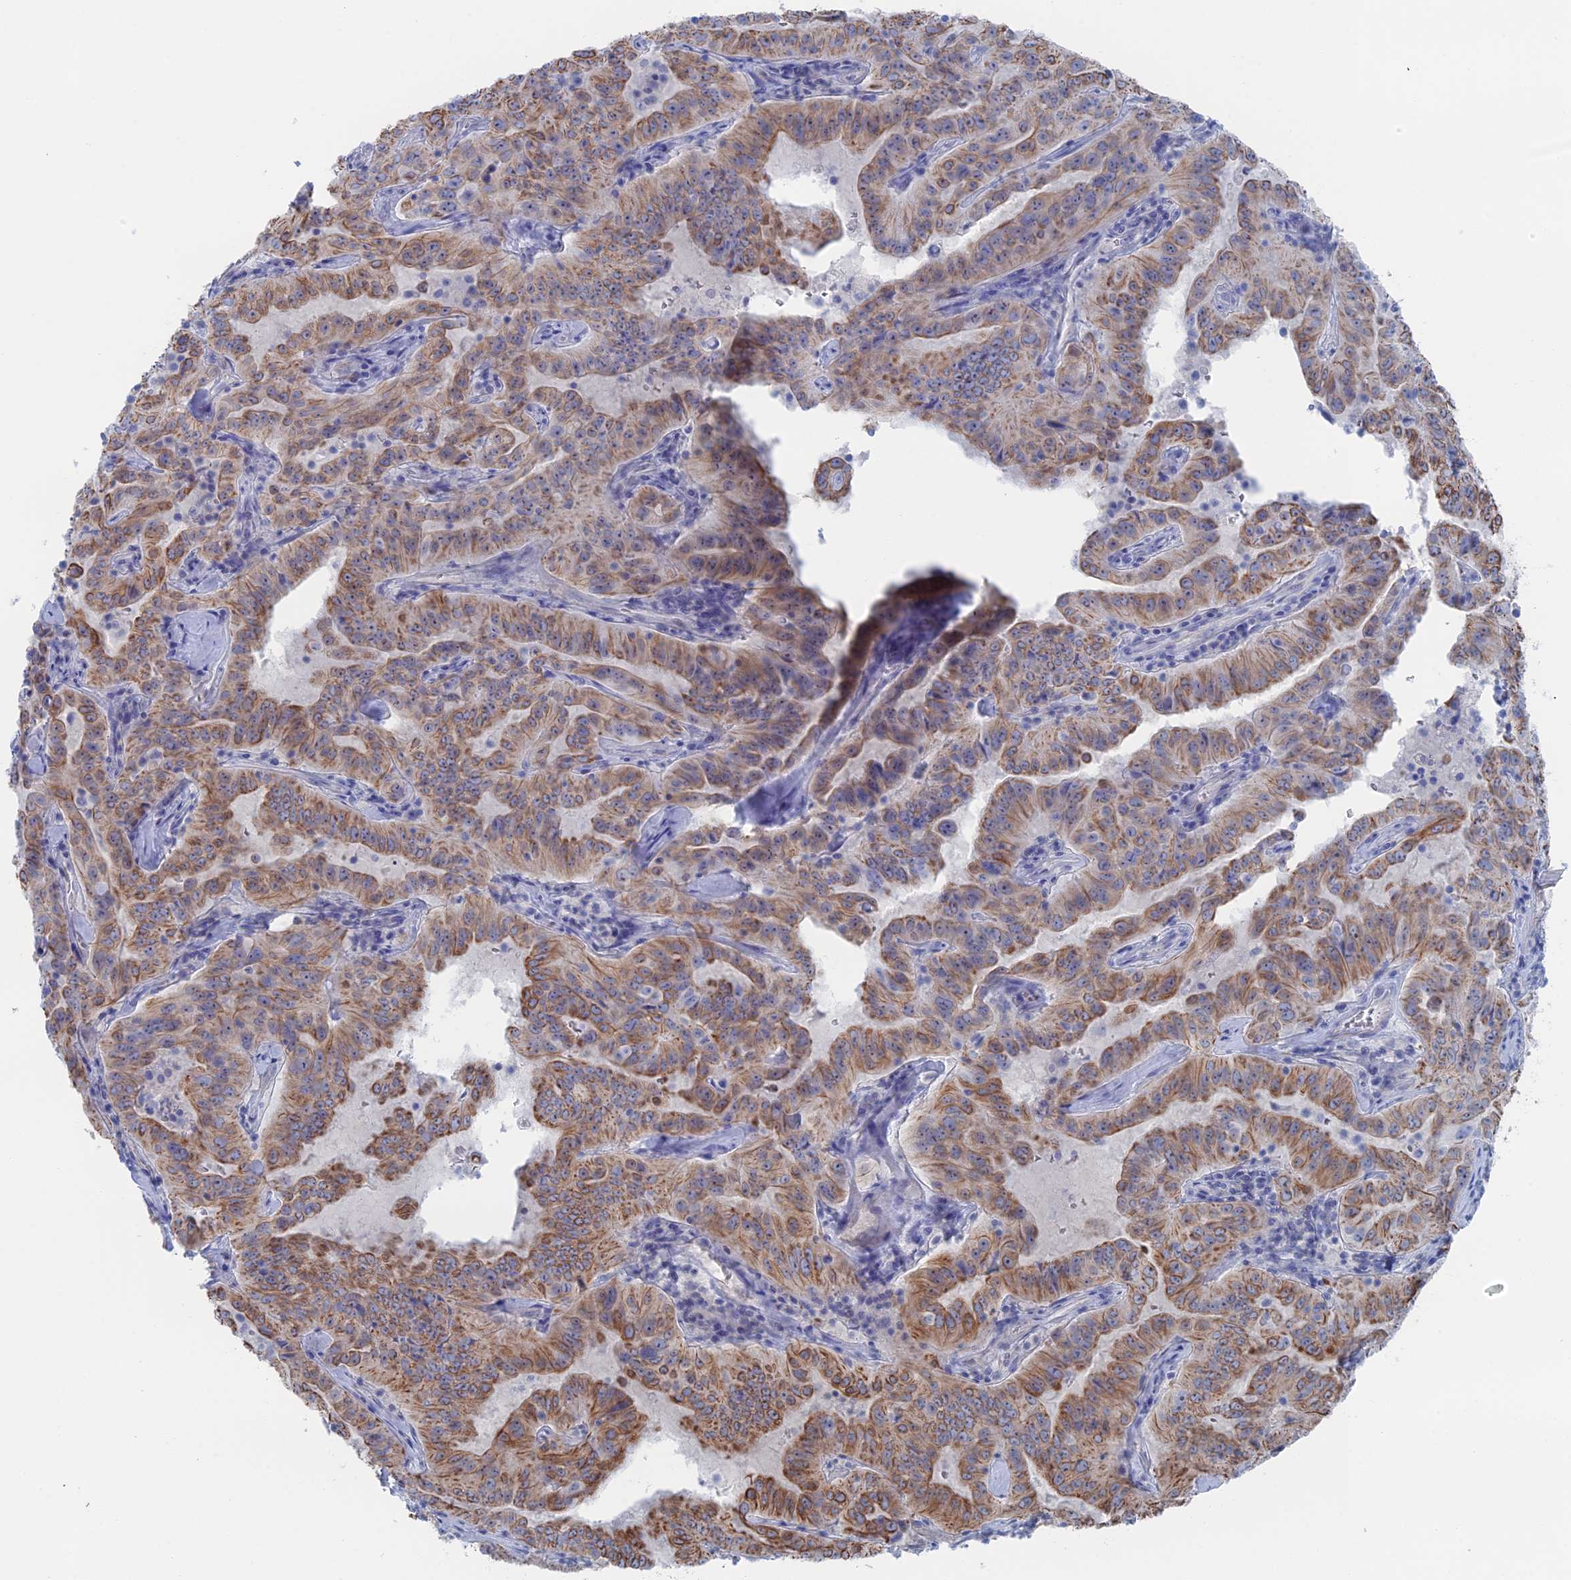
{"staining": {"intensity": "moderate", "quantity": ">75%", "location": "cytoplasmic/membranous"}, "tissue": "pancreatic cancer", "cell_type": "Tumor cells", "image_type": "cancer", "snomed": [{"axis": "morphology", "description": "Adenocarcinoma, NOS"}, {"axis": "topography", "description": "Pancreas"}], "caption": "Pancreatic cancer stained with DAB immunohistochemistry (IHC) reveals medium levels of moderate cytoplasmic/membranous positivity in approximately >75% of tumor cells.", "gene": "IL7", "patient": {"sex": "male", "age": 63}}